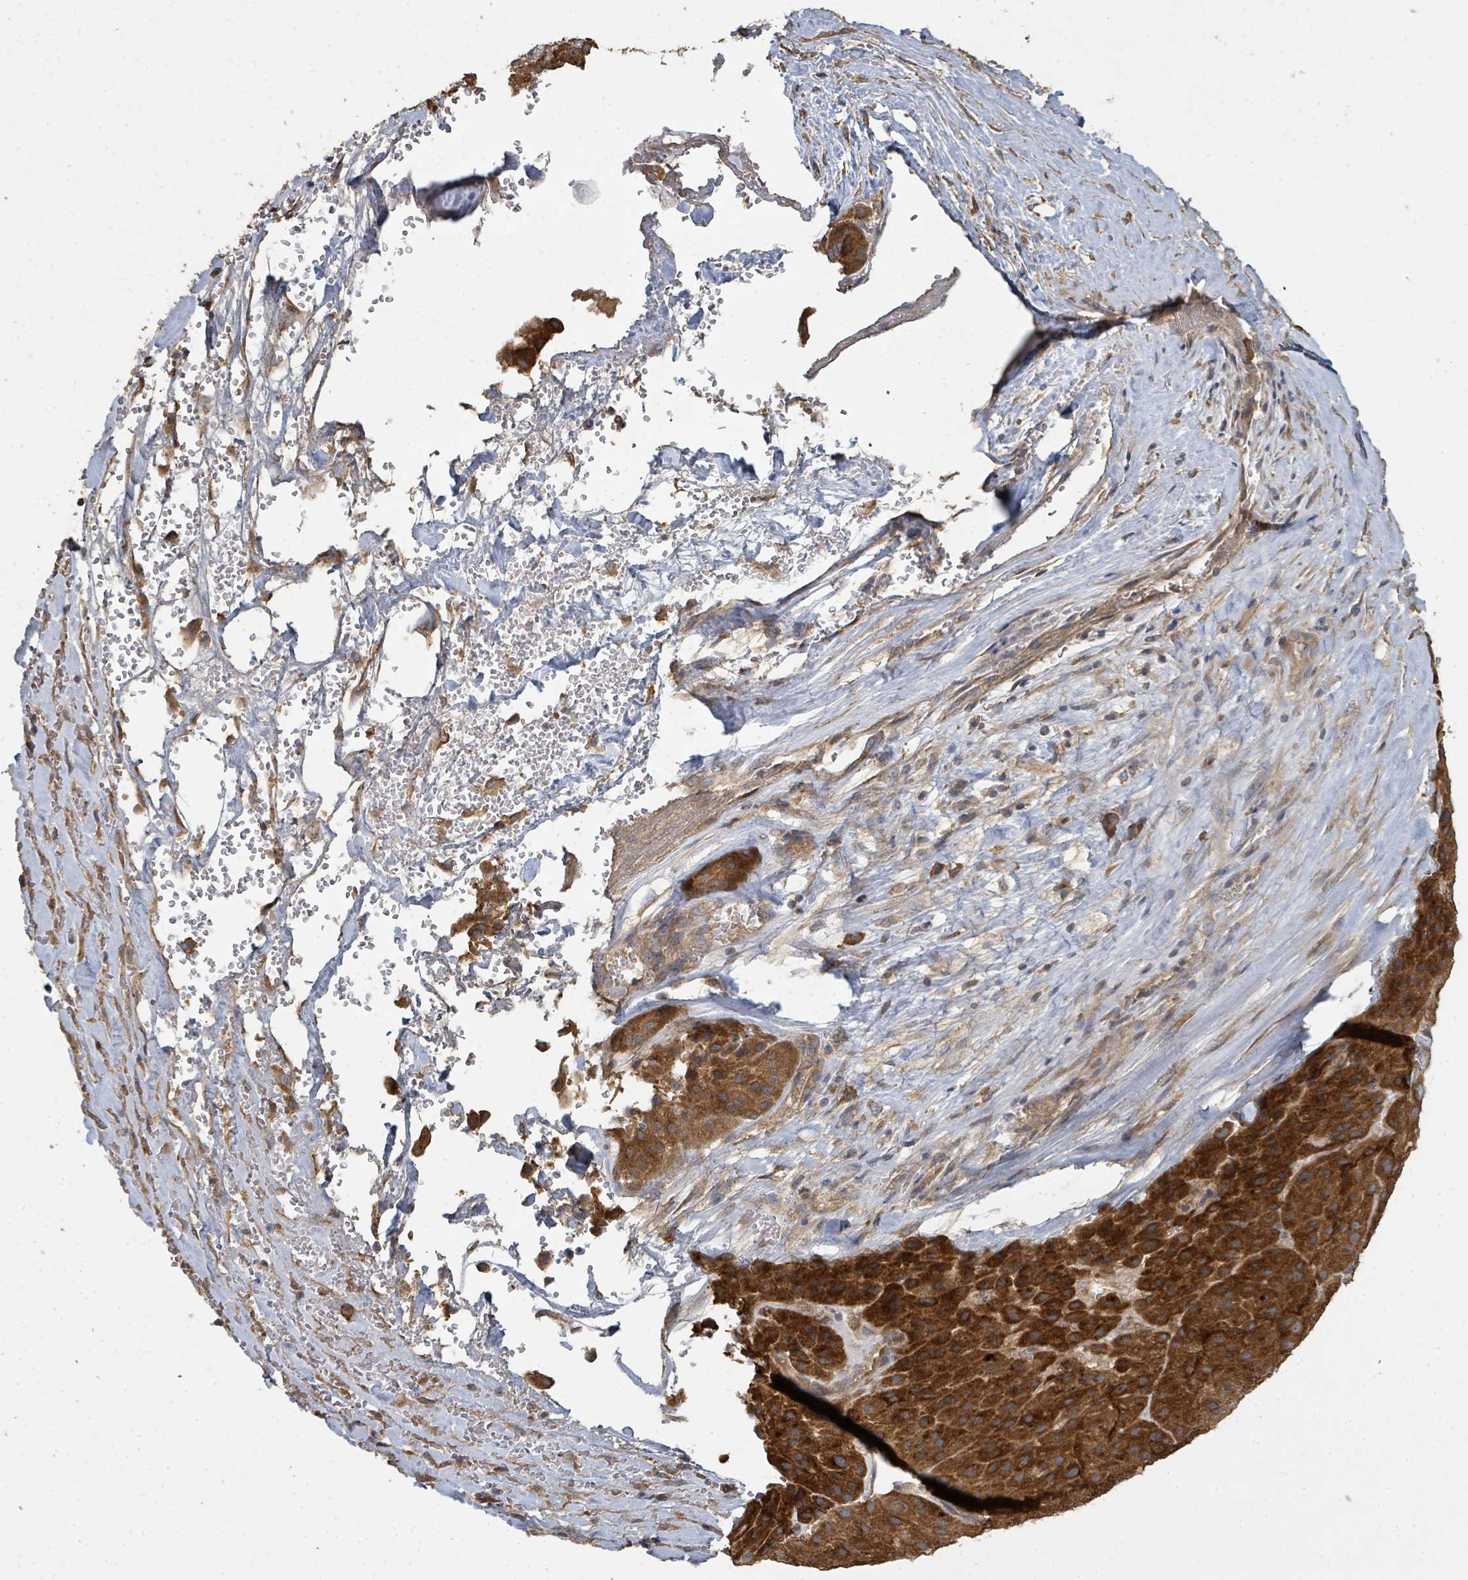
{"staining": {"intensity": "strong", "quantity": ">75%", "location": "cytoplasmic/membranous"}, "tissue": "melanoma", "cell_type": "Tumor cells", "image_type": "cancer", "snomed": [{"axis": "morphology", "description": "Malignant melanoma, Metastatic site"}, {"axis": "topography", "description": "Smooth muscle"}], "caption": "This is an image of immunohistochemistry (IHC) staining of melanoma, which shows strong expression in the cytoplasmic/membranous of tumor cells.", "gene": "WDFY1", "patient": {"sex": "male", "age": 41}}